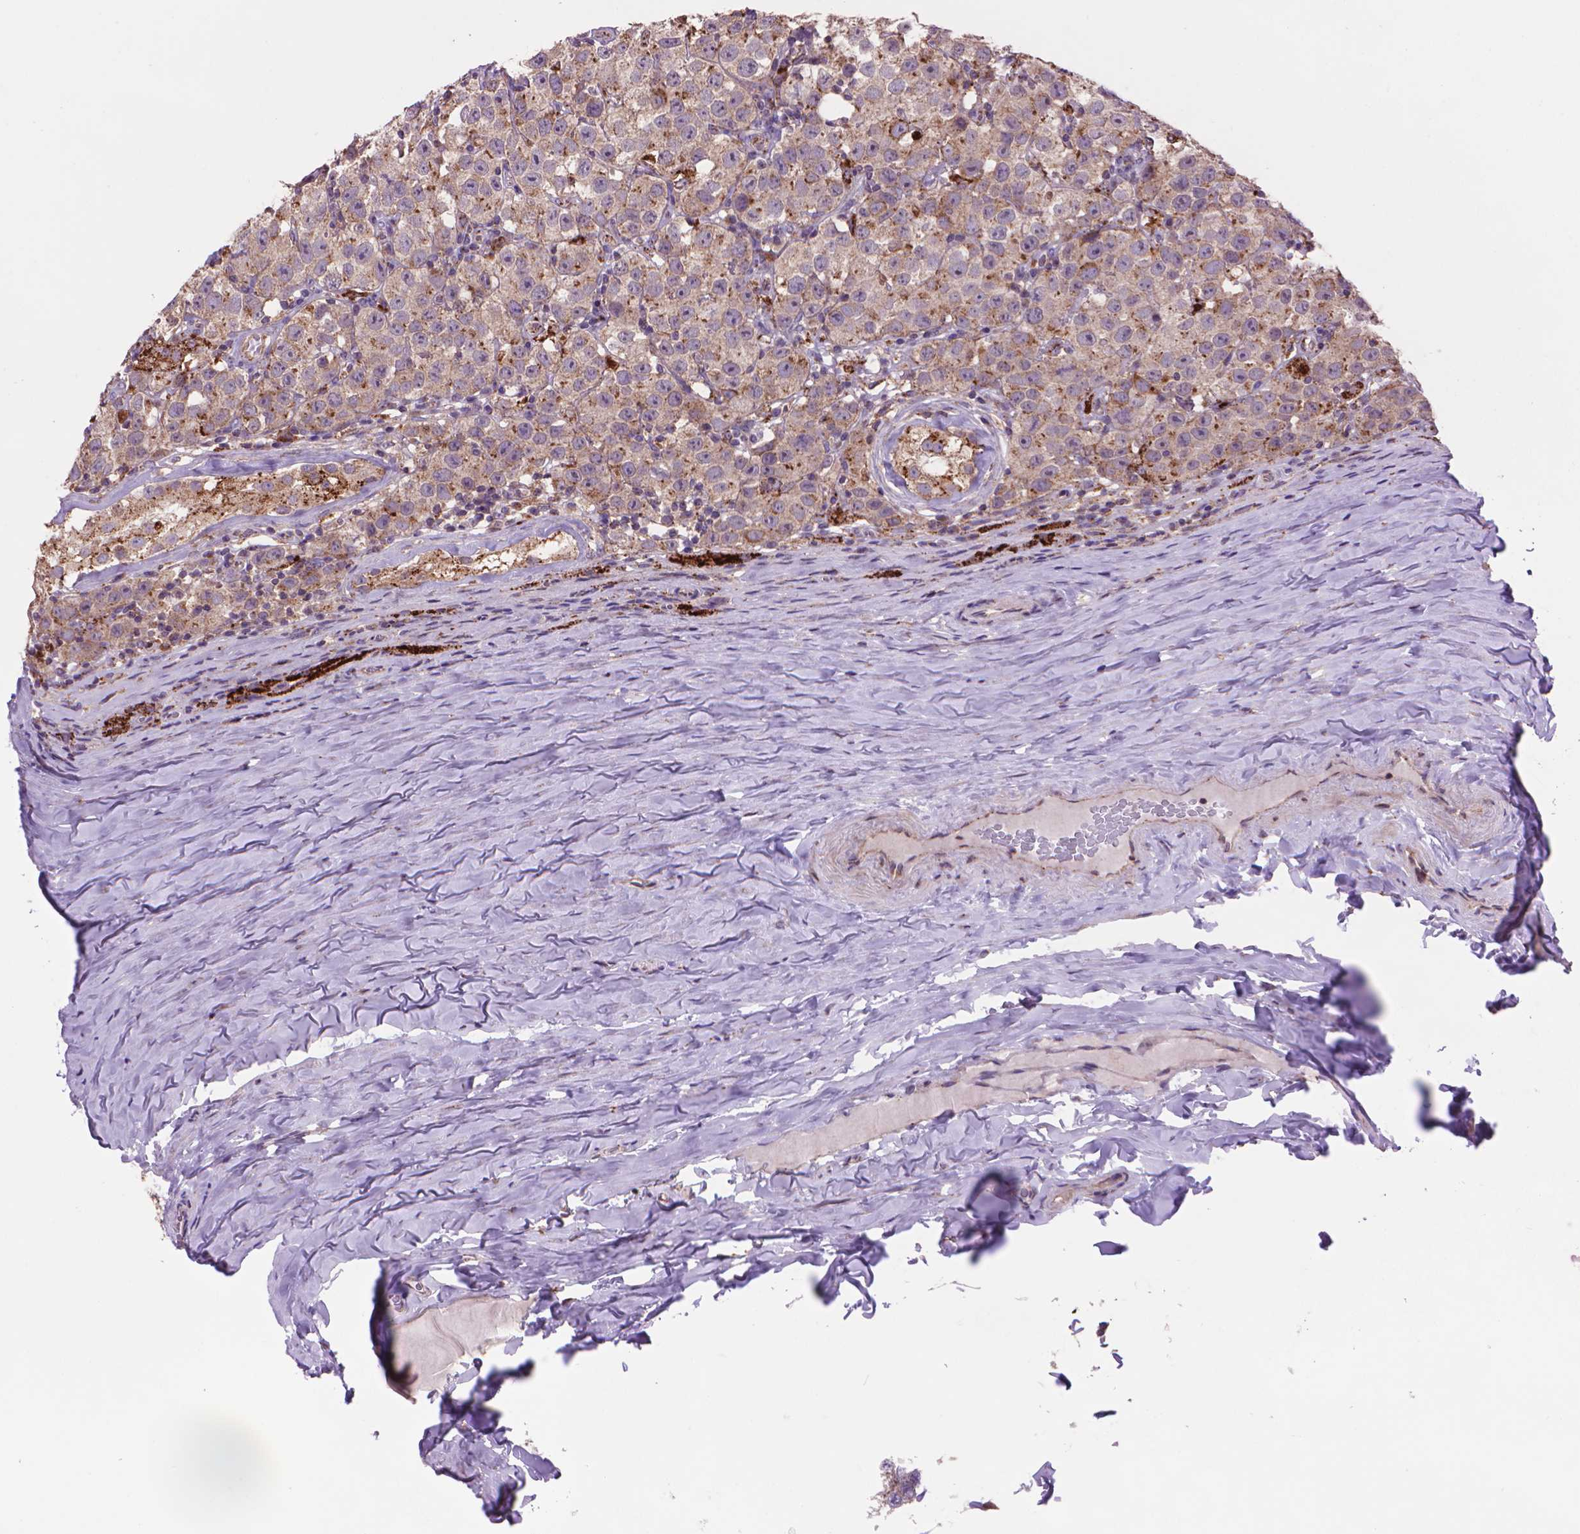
{"staining": {"intensity": "moderate", "quantity": ">75%", "location": "cytoplasmic/membranous"}, "tissue": "testis cancer", "cell_type": "Tumor cells", "image_type": "cancer", "snomed": [{"axis": "morphology", "description": "Seminoma, NOS"}, {"axis": "topography", "description": "Testis"}], "caption": "The photomicrograph shows immunohistochemical staining of testis seminoma. There is moderate cytoplasmic/membranous expression is present in about >75% of tumor cells.", "gene": "GLB1", "patient": {"sex": "male", "age": 34}}